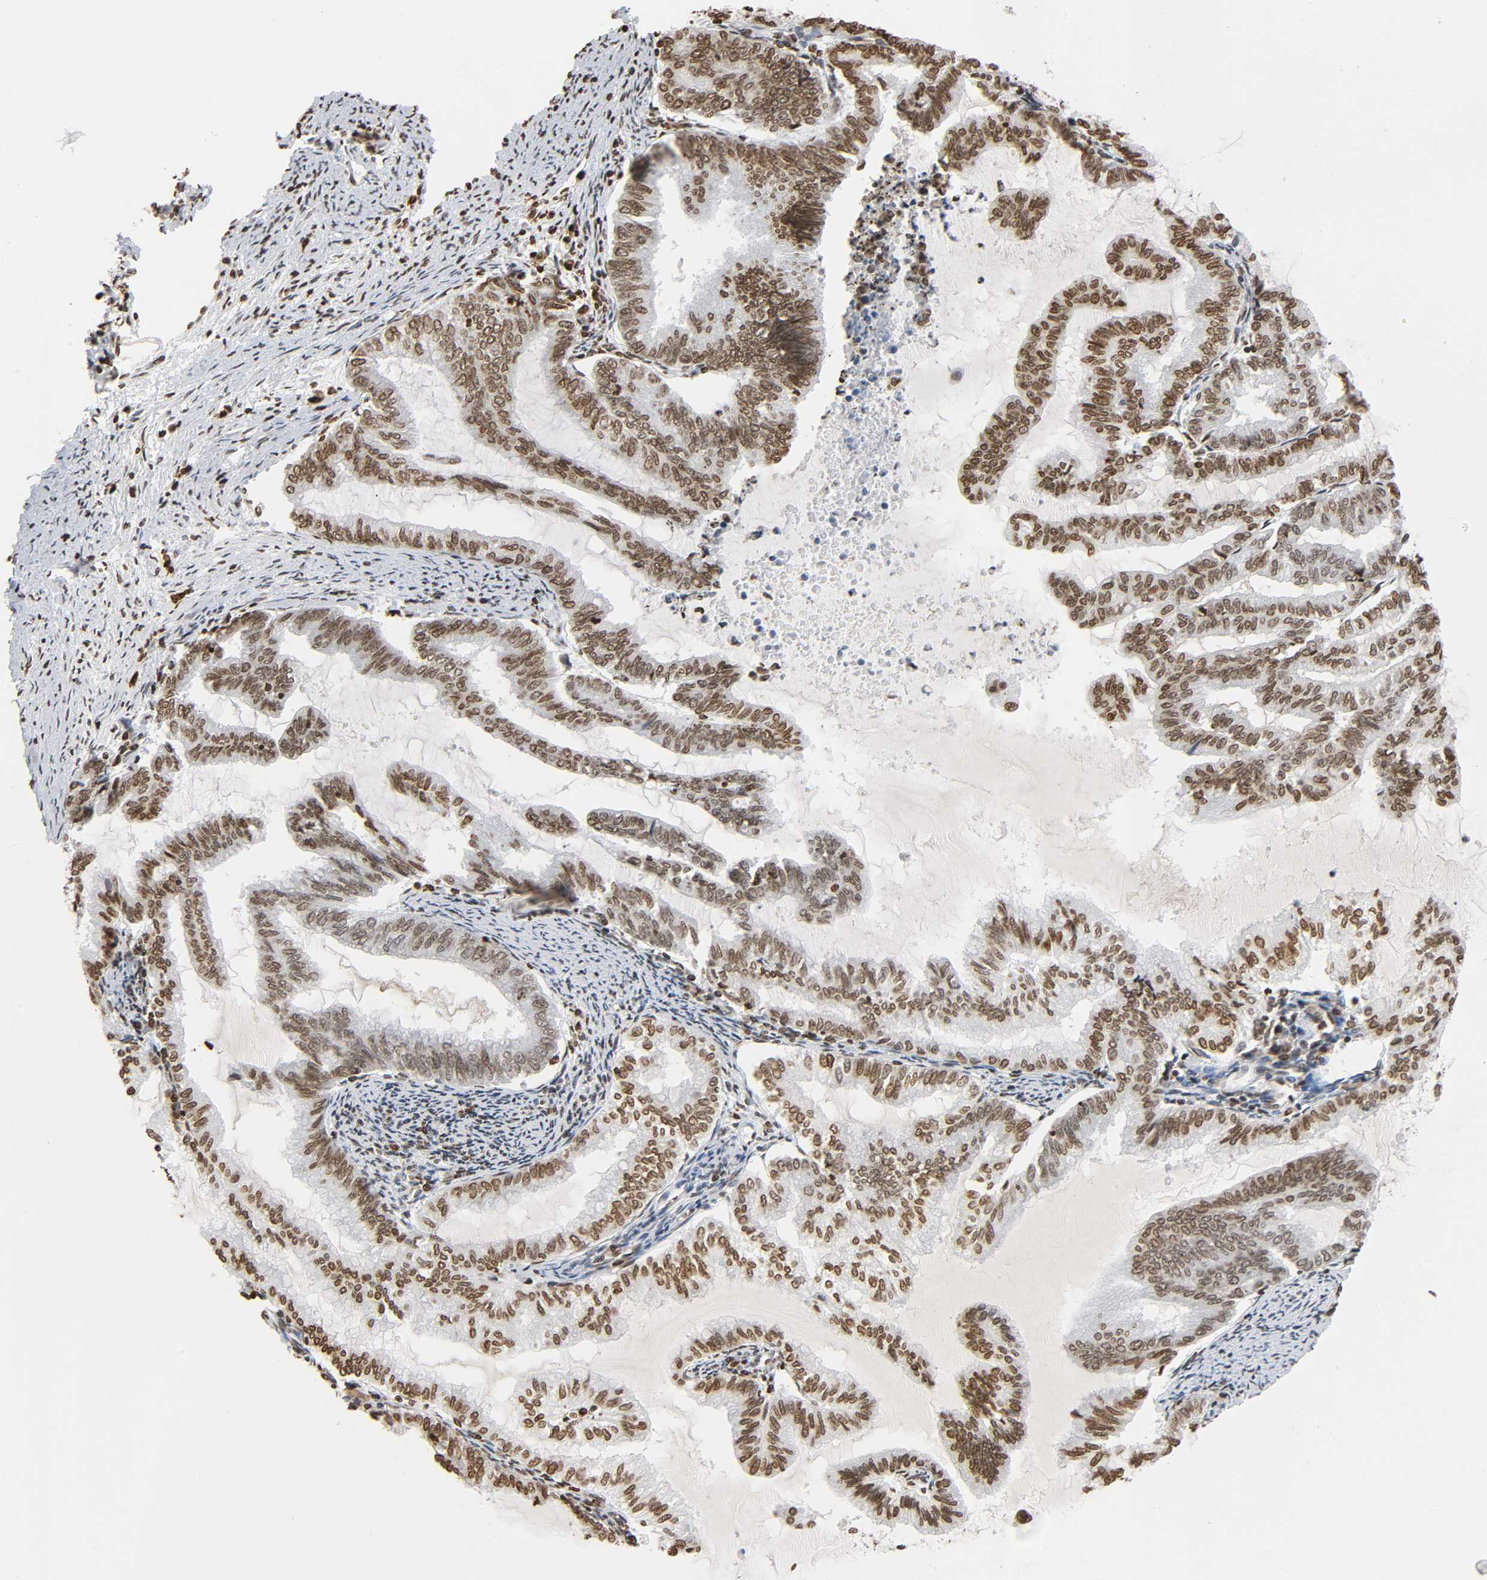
{"staining": {"intensity": "moderate", "quantity": ">75%", "location": "nuclear"}, "tissue": "endometrial cancer", "cell_type": "Tumor cells", "image_type": "cancer", "snomed": [{"axis": "morphology", "description": "Adenocarcinoma, NOS"}, {"axis": "topography", "description": "Endometrium"}], "caption": "Tumor cells reveal medium levels of moderate nuclear expression in approximately >75% of cells in endometrial adenocarcinoma.", "gene": "HOXA6", "patient": {"sex": "female", "age": 79}}